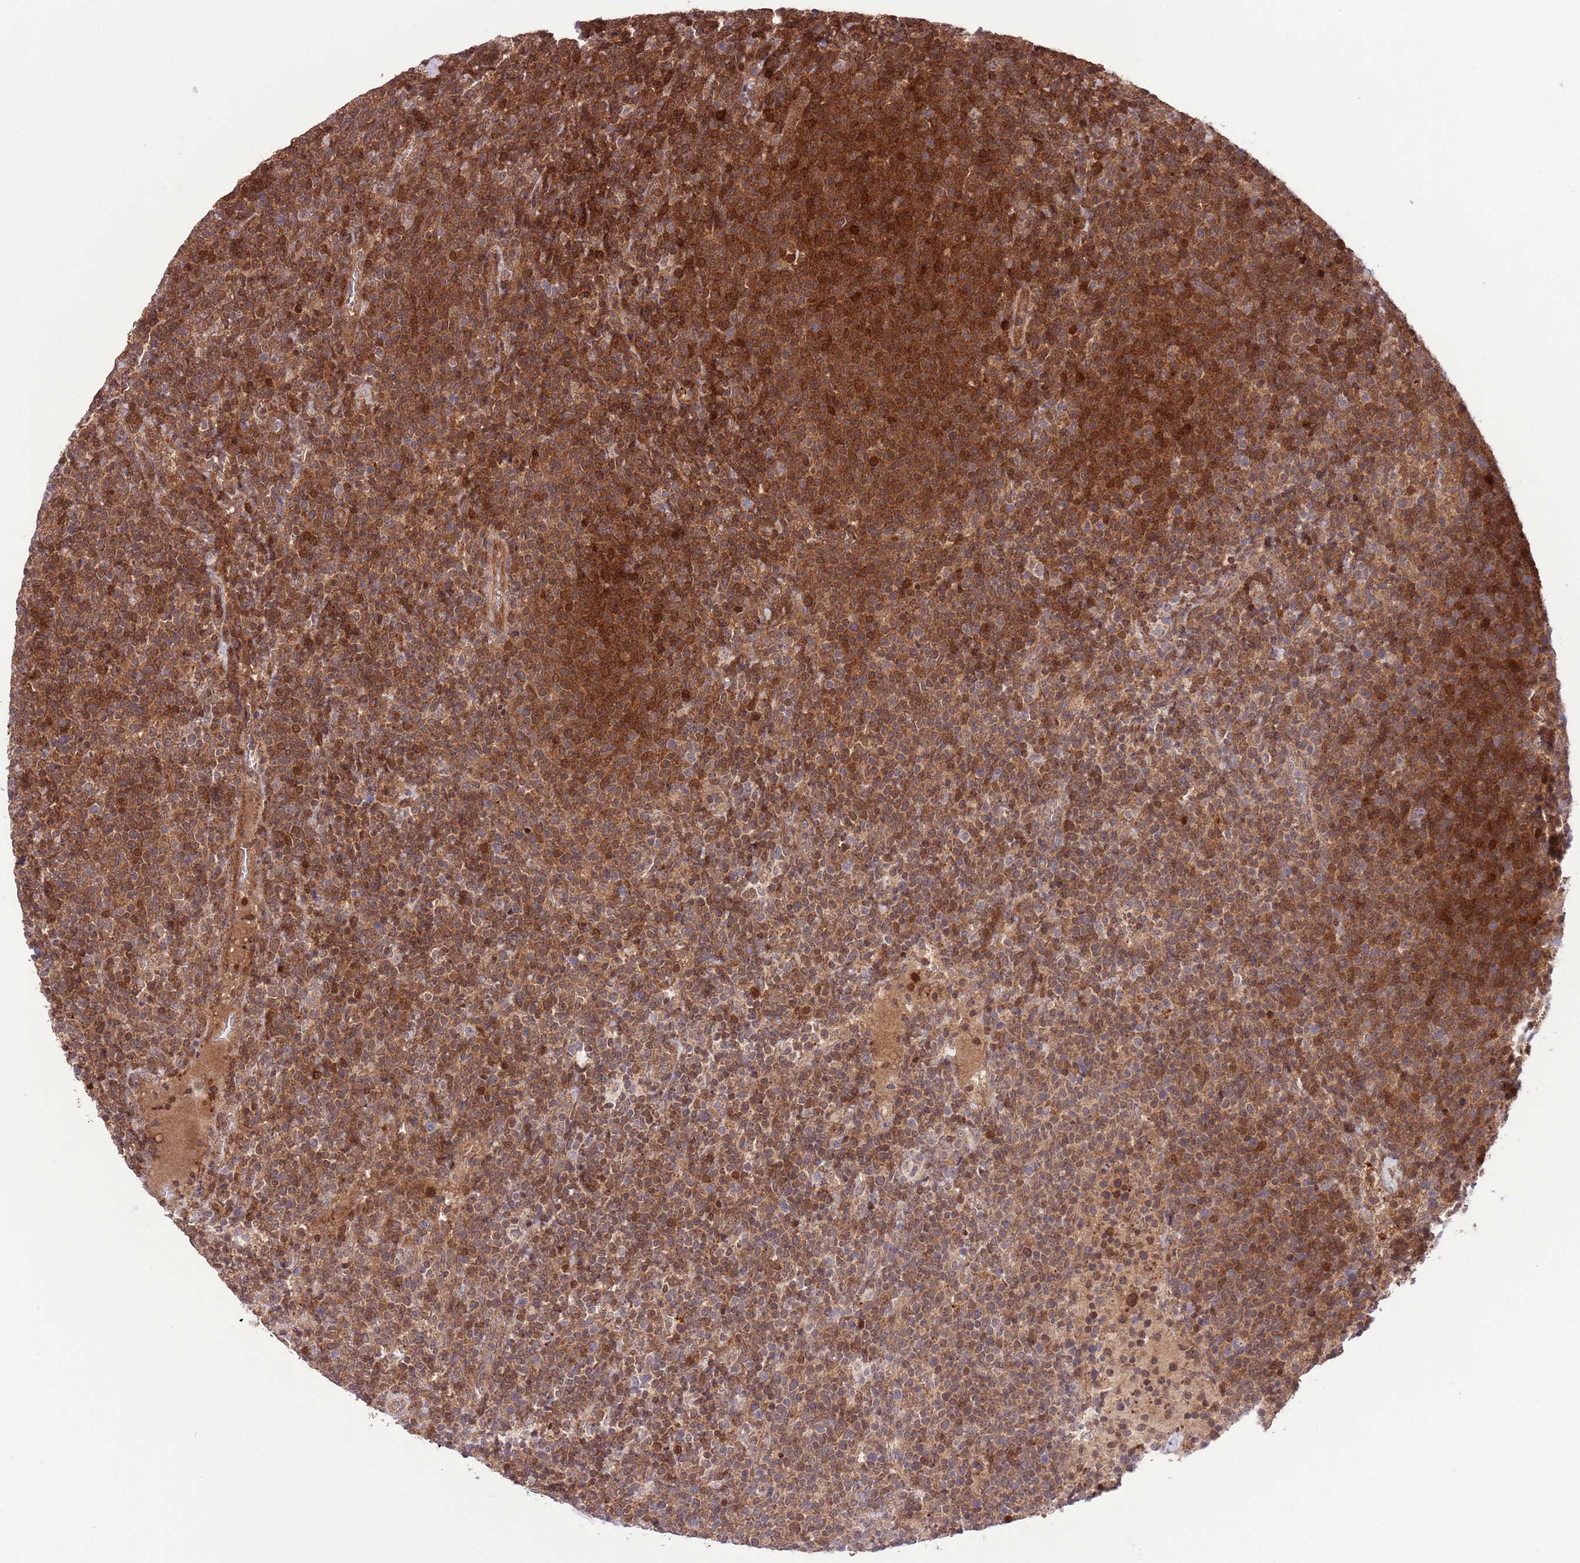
{"staining": {"intensity": "moderate", "quantity": ">75%", "location": "cytoplasmic/membranous,nuclear"}, "tissue": "lymphoma", "cell_type": "Tumor cells", "image_type": "cancer", "snomed": [{"axis": "morphology", "description": "Malignant lymphoma, non-Hodgkin's type, High grade"}, {"axis": "topography", "description": "Lymph node"}], "caption": "This is a photomicrograph of IHC staining of lymphoma, which shows moderate expression in the cytoplasmic/membranous and nuclear of tumor cells.", "gene": "HDHD2", "patient": {"sex": "male", "age": 61}}